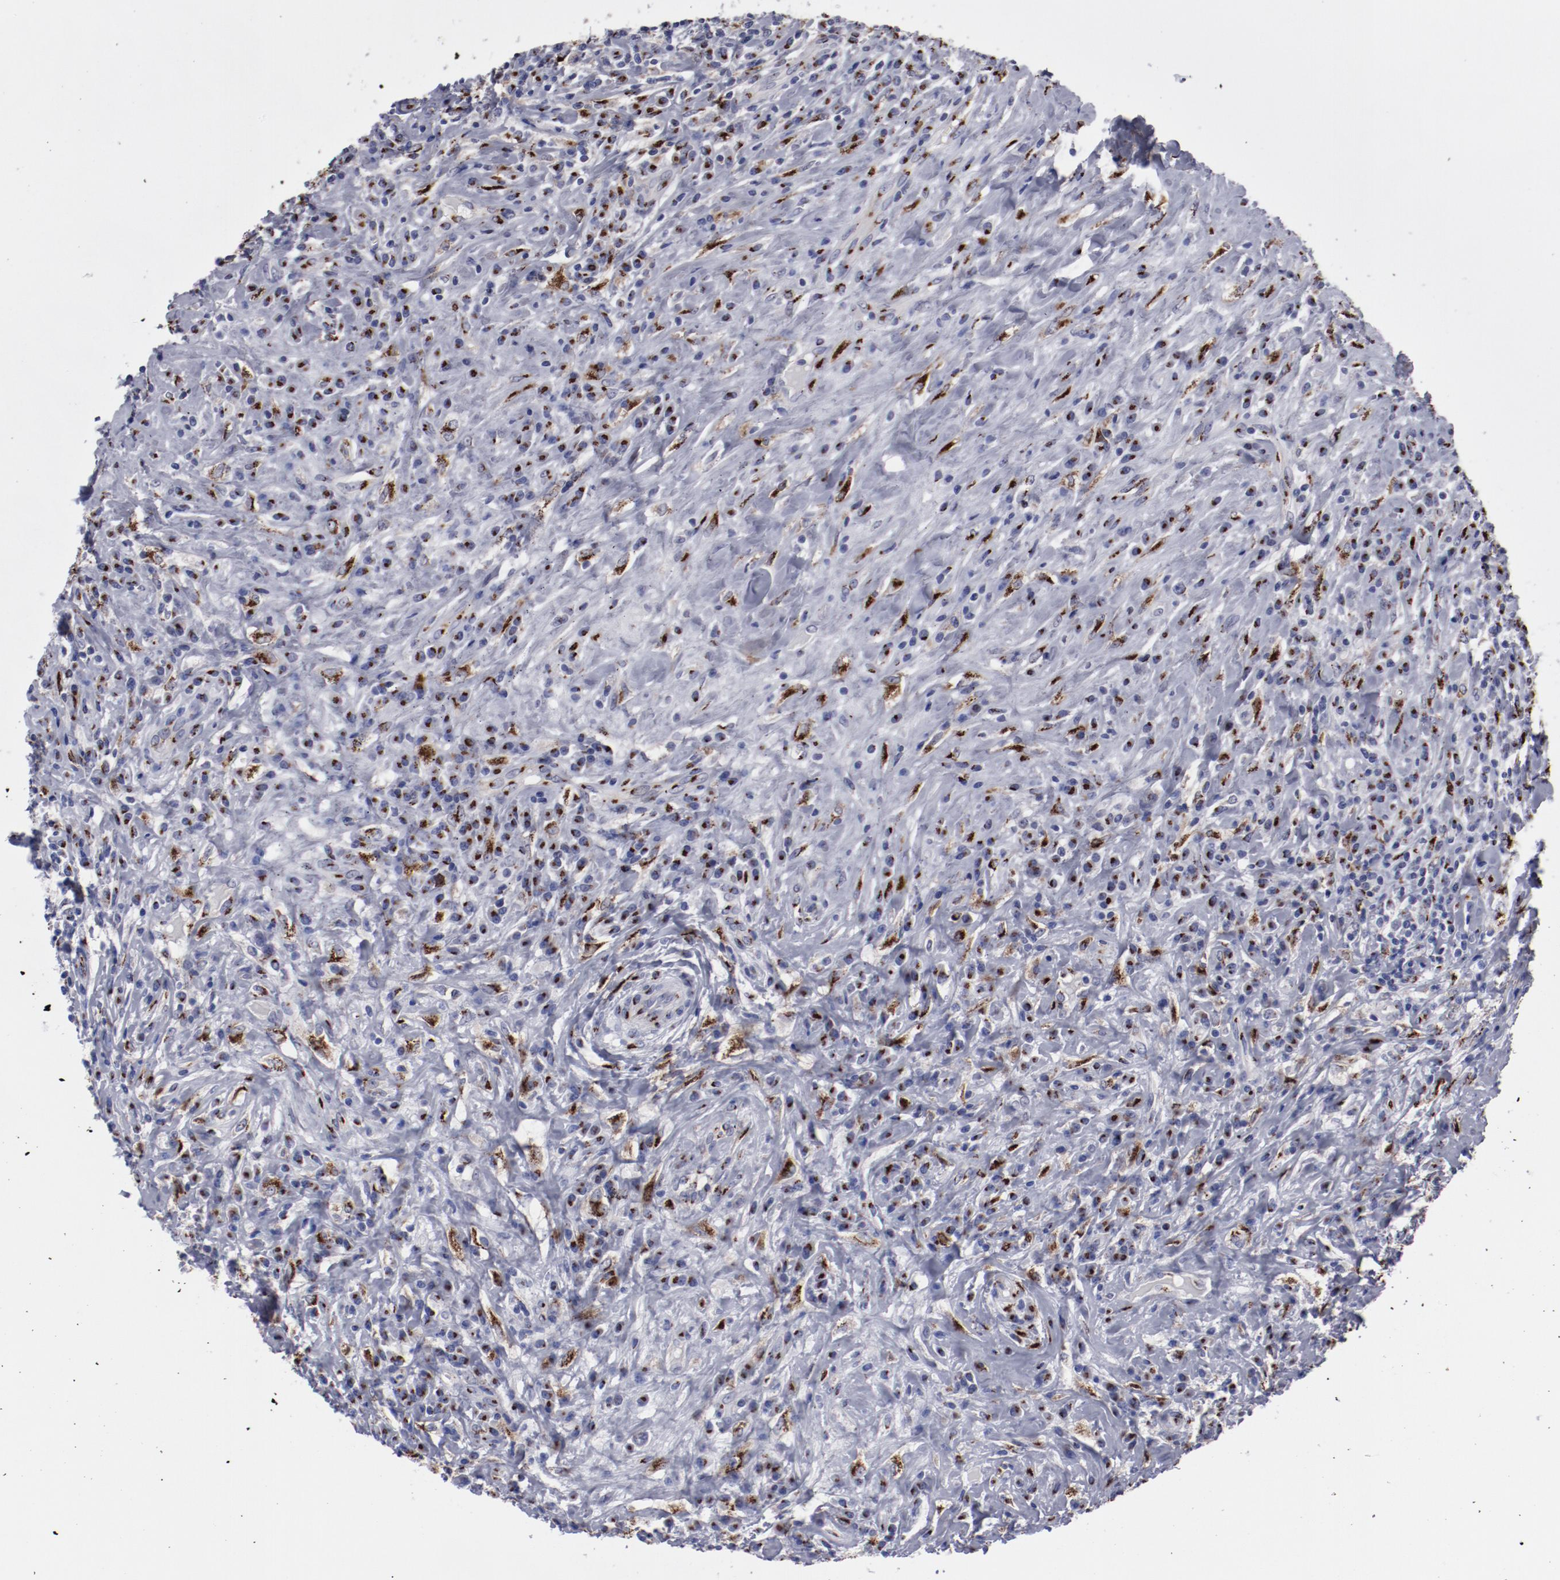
{"staining": {"intensity": "strong", "quantity": "25%-75%", "location": "cytoplasmic/membranous"}, "tissue": "lymphoma", "cell_type": "Tumor cells", "image_type": "cancer", "snomed": [{"axis": "morphology", "description": "Hodgkin's disease, NOS"}, {"axis": "topography", "description": "Lymph node"}], "caption": "This photomicrograph exhibits immunohistochemistry (IHC) staining of Hodgkin's disease, with high strong cytoplasmic/membranous staining in about 25%-75% of tumor cells.", "gene": "GOLIM4", "patient": {"sex": "female", "age": 25}}